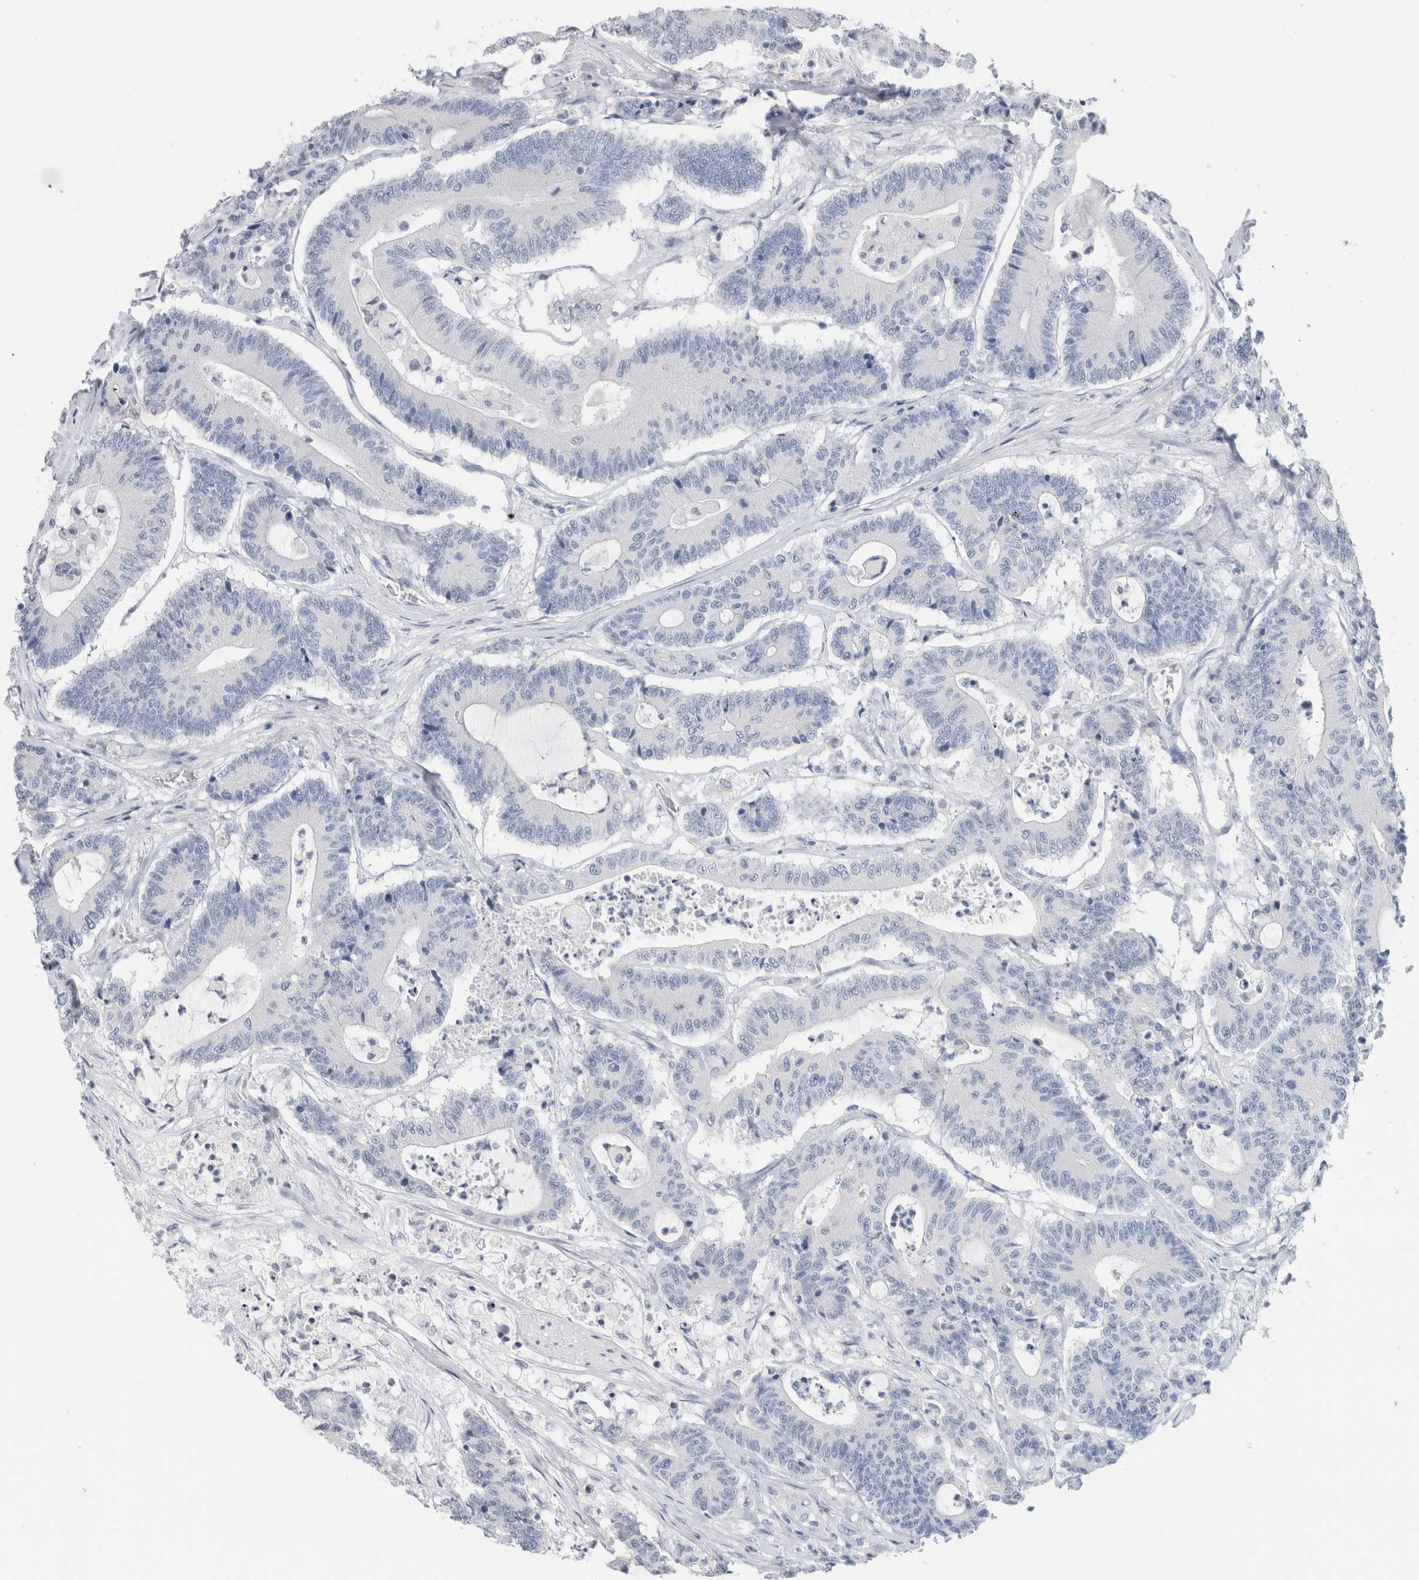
{"staining": {"intensity": "negative", "quantity": "none", "location": "none"}, "tissue": "colorectal cancer", "cell_type": "Tumor cells", "image_type": "cancer", "snomed": [{"axis": "morphology", "description": "Adenocarcinoma, NOS"}, {"axis": "topography", "description": "Colon"}], "caption": "IHC histopathology image of human colorectal adenocarcinoma stained for a protein (brown), which reveals no expression in tumor cells. Nuclei are stained in blue.", "gene": "BCAN", "patient": {"sex": "female", "age": 84}}